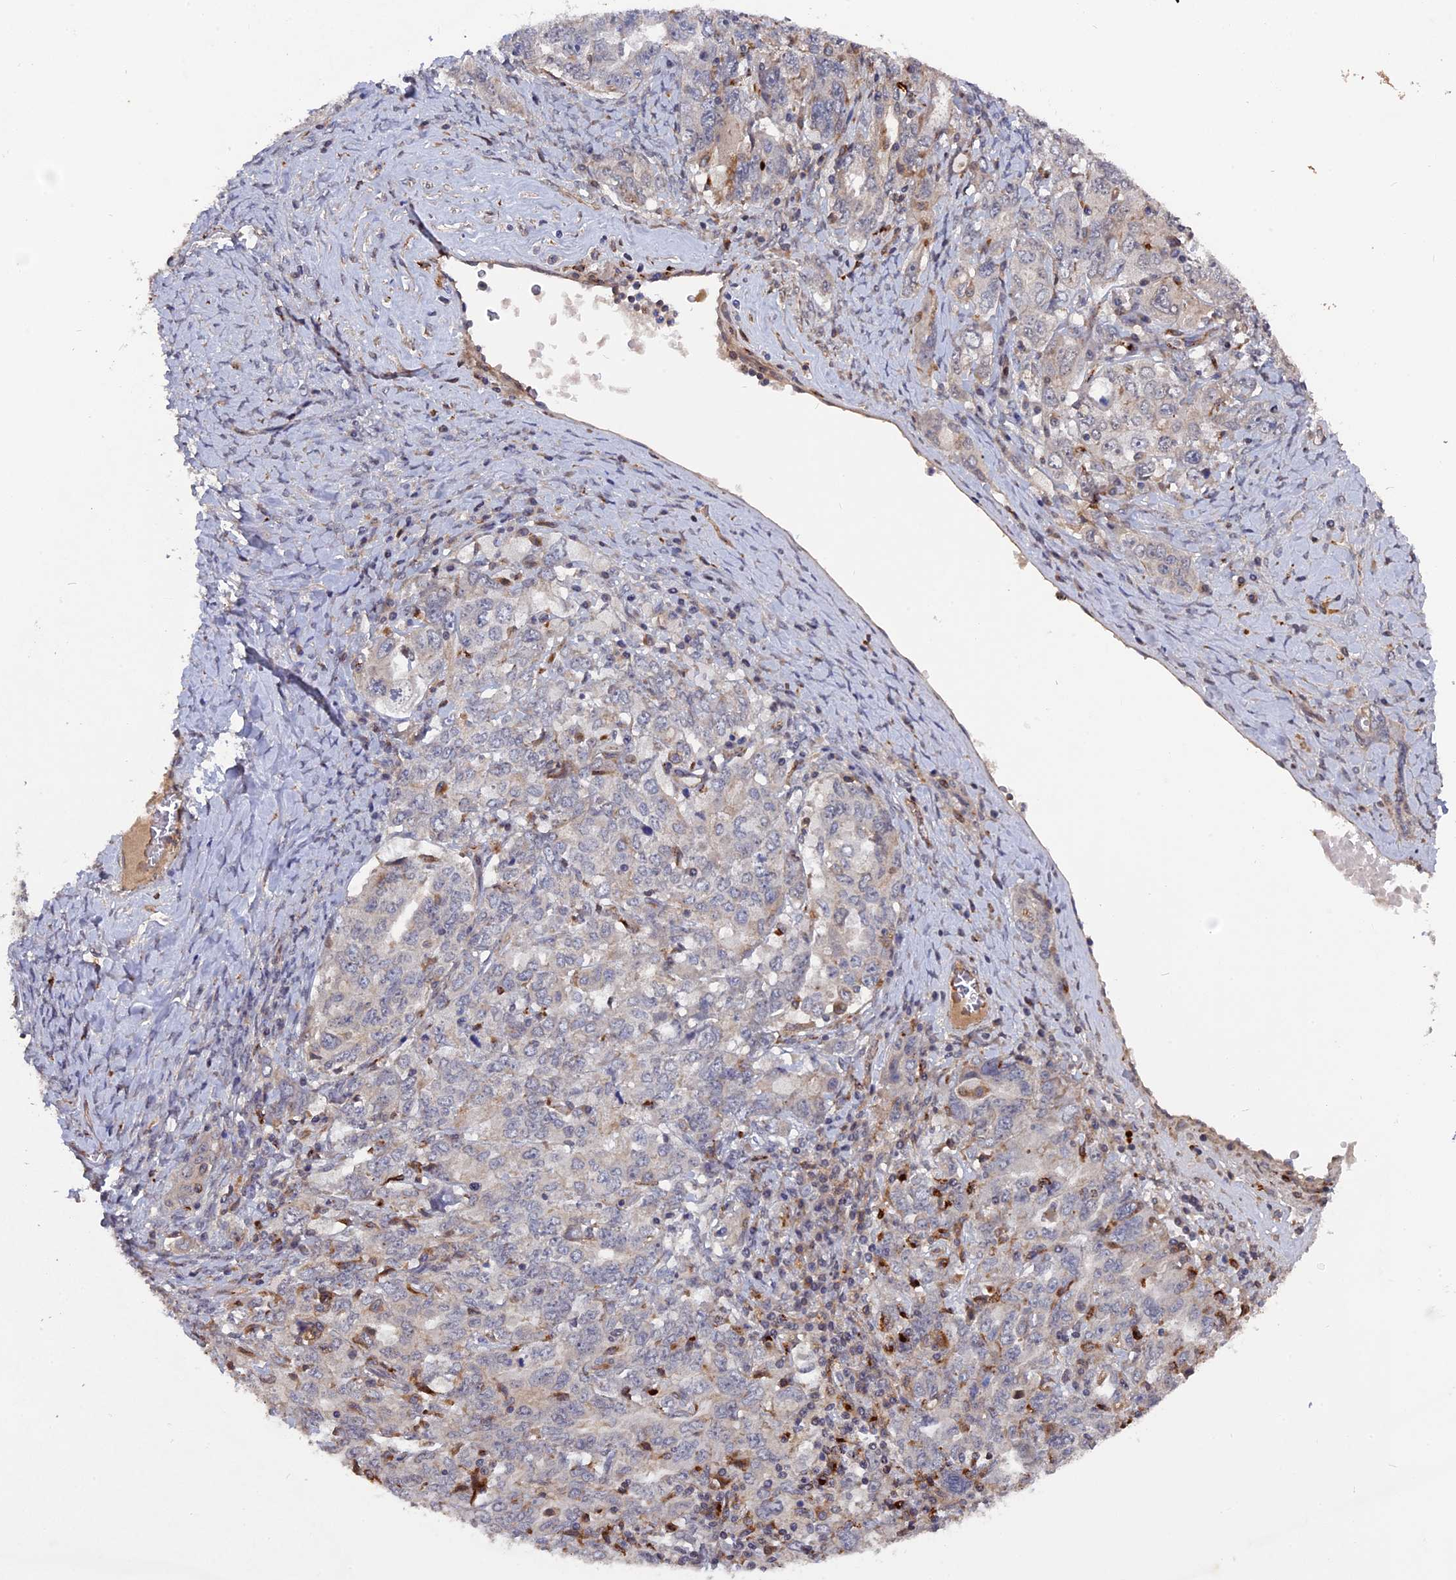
{"staining": {"intensity": "negative", "quantity": "none", "location": "none"}, "tissue": "ovarian cancer", "cell_type": "Tumor cells", "image_type": "cancer", "snomed": [{"axis": "morphology", "description": "Carcinoma, endometroid"}, {"axis": "topography", "description": "Ovary"}], "caption": "Tumor cells show no significant expression in ovarian endometroid carcinoma.", "gene": "NOSIP", "patient": {"sex": "female", "age": 62}}